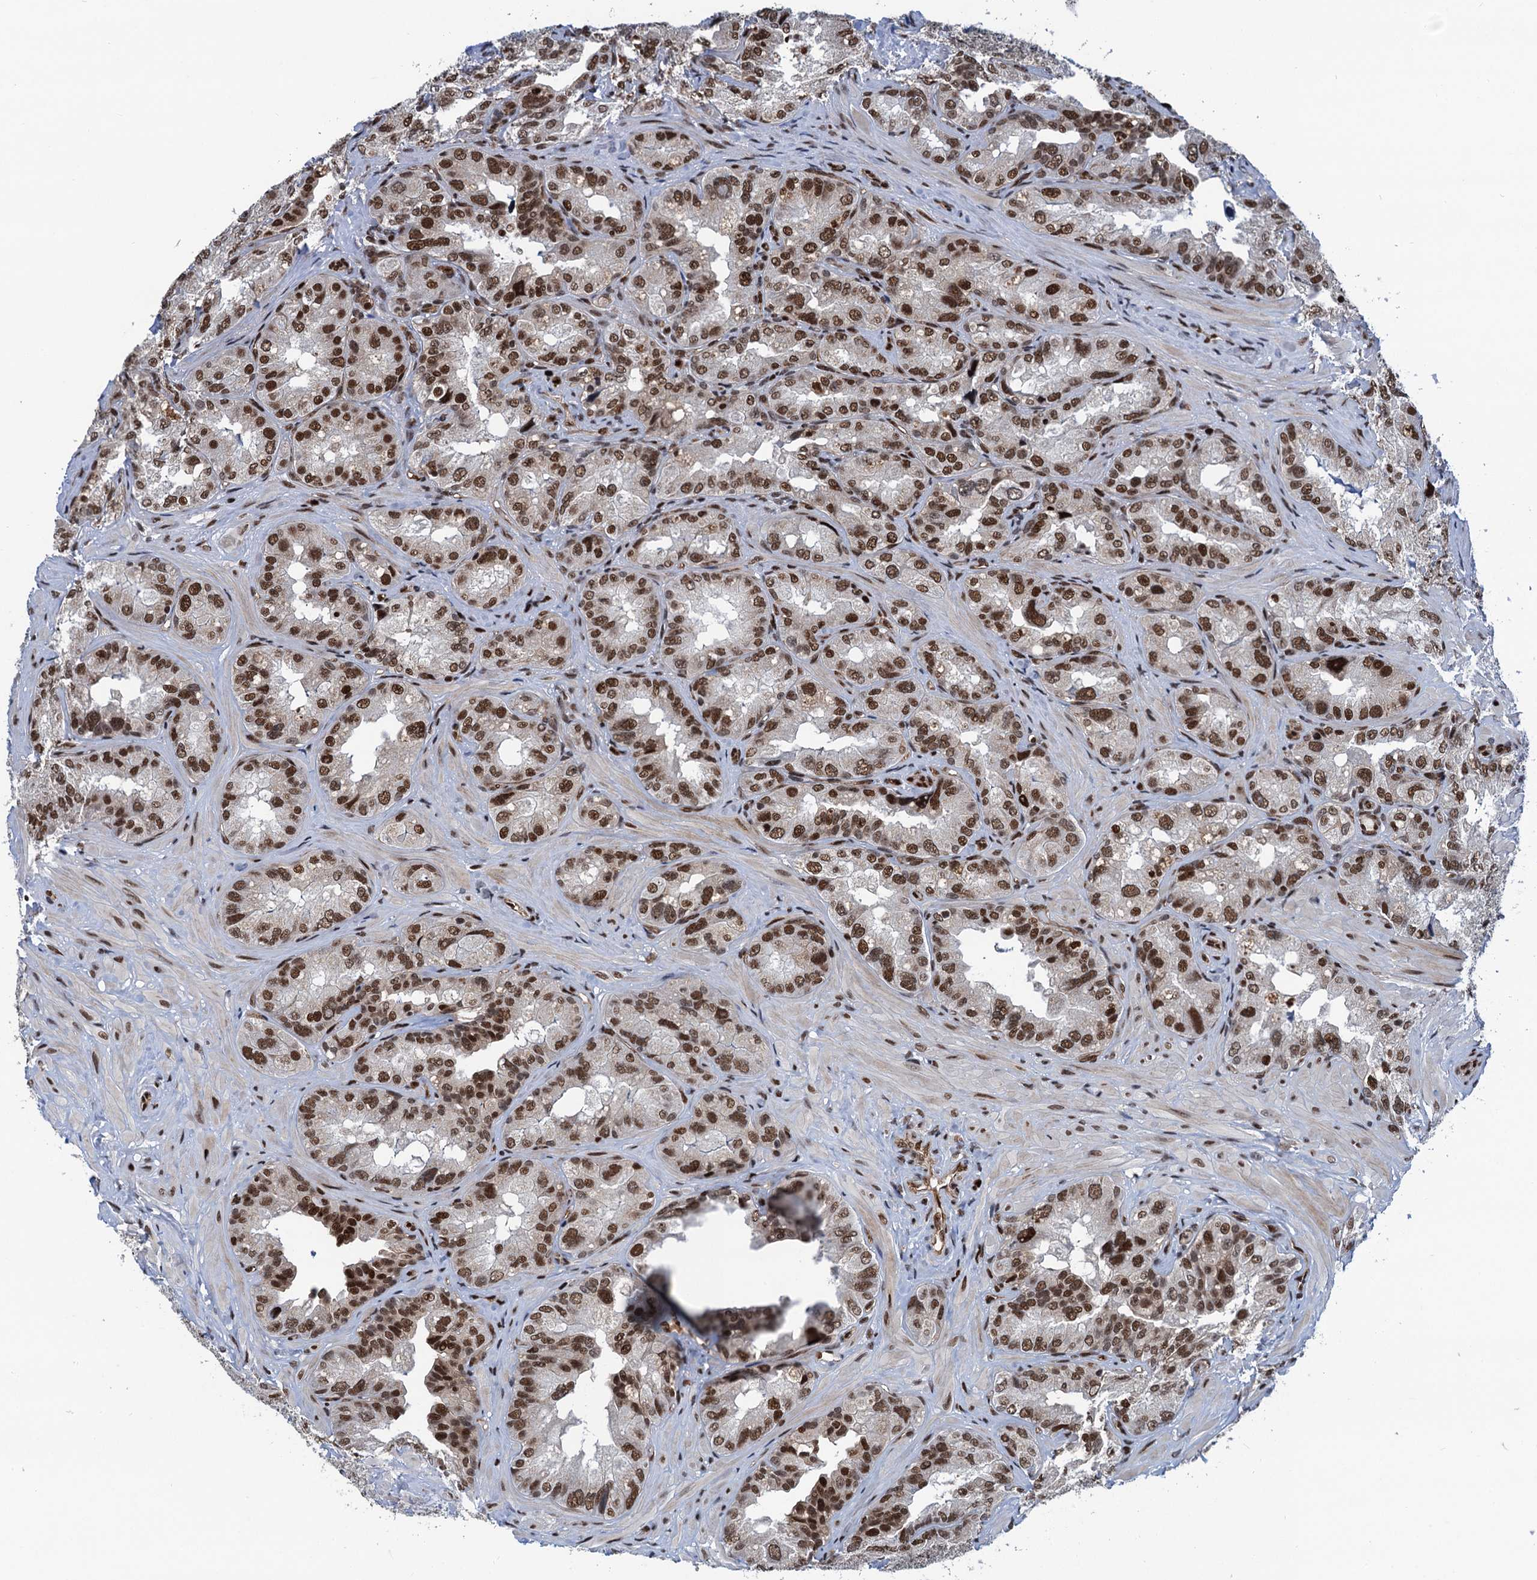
{"staining": {"intensity": "strong", "quantity": ">75%", "location": "nuclear"}, "tissue": "seminal vesicle", "cell_type": "Glandular cells", "image_type": "normal", "snomed": [{"axis": "morphology", "description": "Normal tissue, NOS"}, {"axis": "topography", "description": "Seminal veicle"}, {"axis": "topography", "description": "Peripheral nerve tissue"}], "caption": "The micrograph reveals immunohistochemical staining of unremarkable seminal vesicle. There is strong nuclear staining is appreciated in approximately >75% of glandular cells.", "gene": "PPP4R1", "patient": {"sex": "male", "age": 67}}